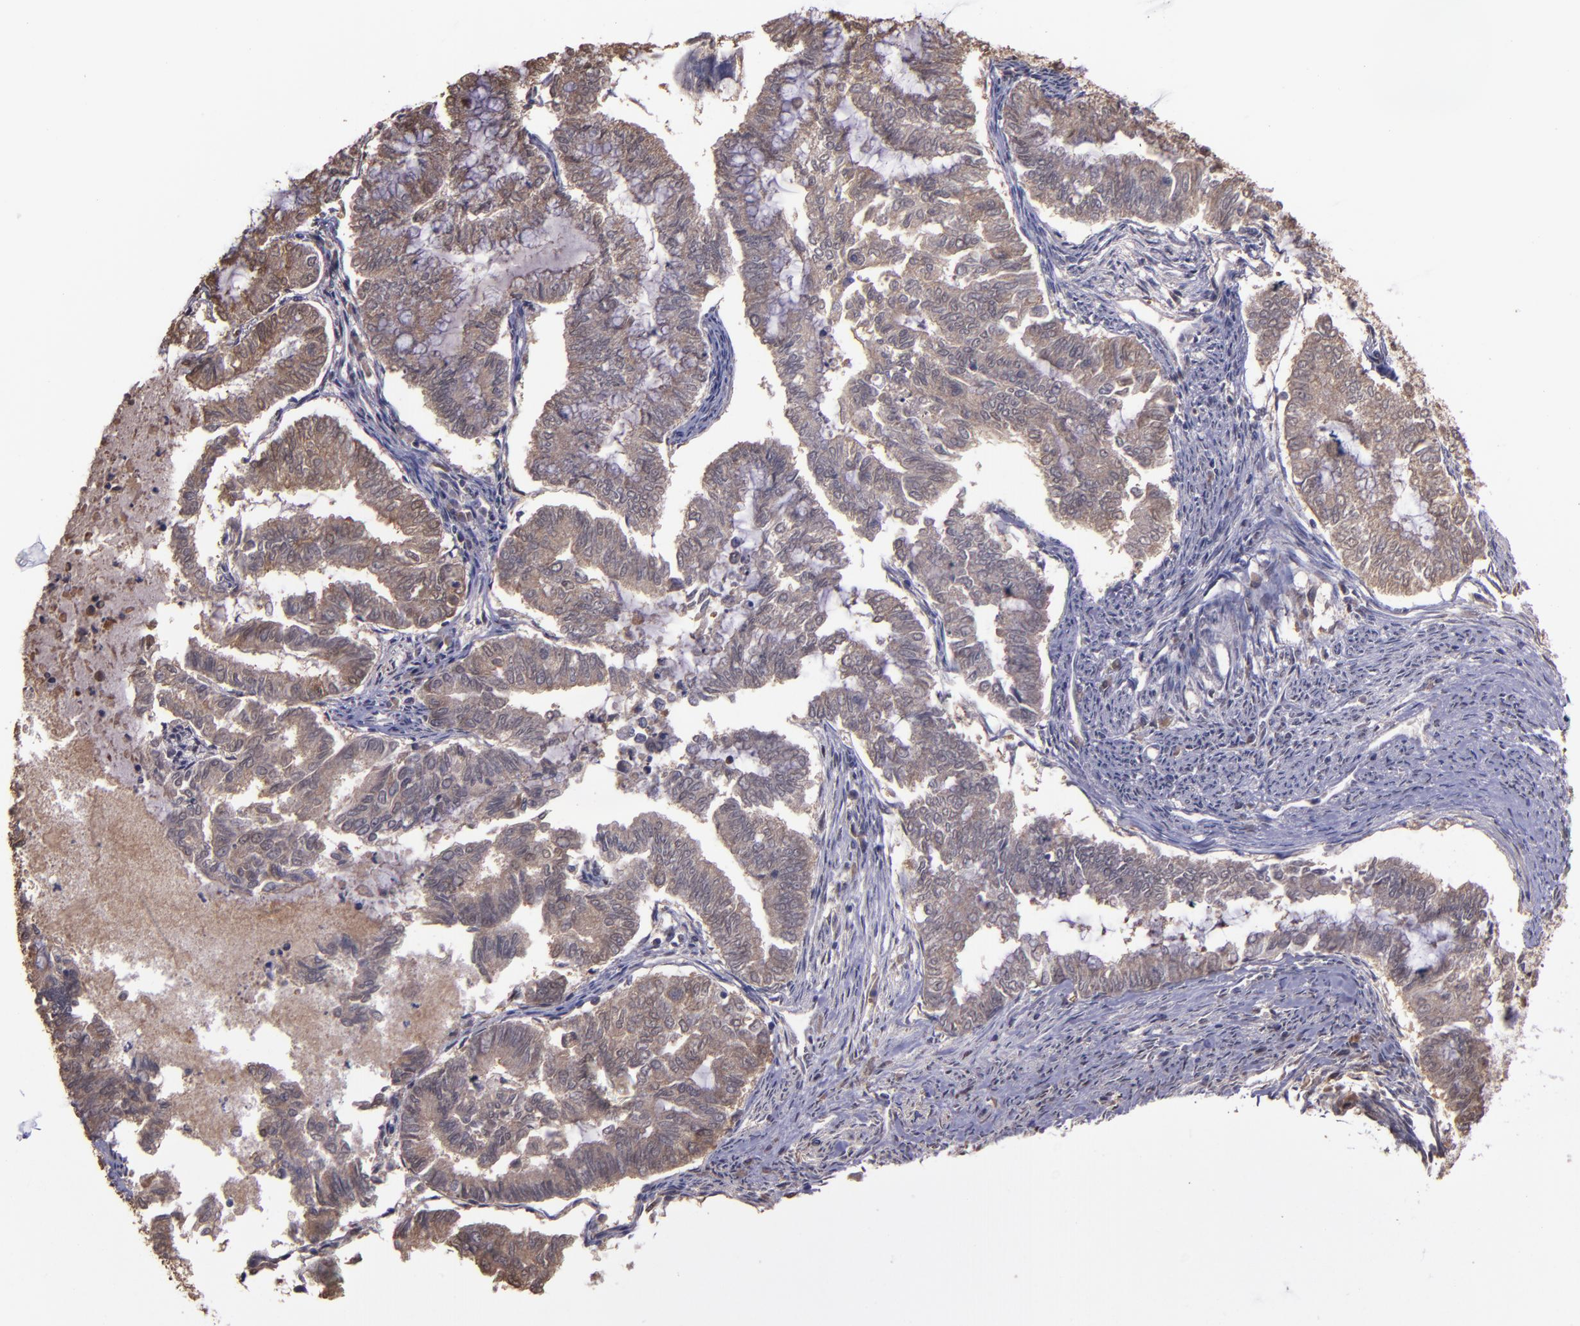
{"staining": {"intensity": "moderate", "quantity": ">75%", "location": "cytoplasmic/membranous"}, "tissue": "endometrial cancer", "cell_type": "Tumor cells", "image_type": "cancer", "snomed": [{"axis": "morphology", "description": "Adenocarcinoma, NOS"}, {"axis": "topography", "description": "Endometrium"}], "caption": "Immunohistochemical staining of endometrial adenocarcinoma shows medium levels of moderate cytoplasmic/membranous staining in approximately >75% of tumor cells.", "gene": "SERPINF2", "patient": {"sex": "female", "age": 79}}